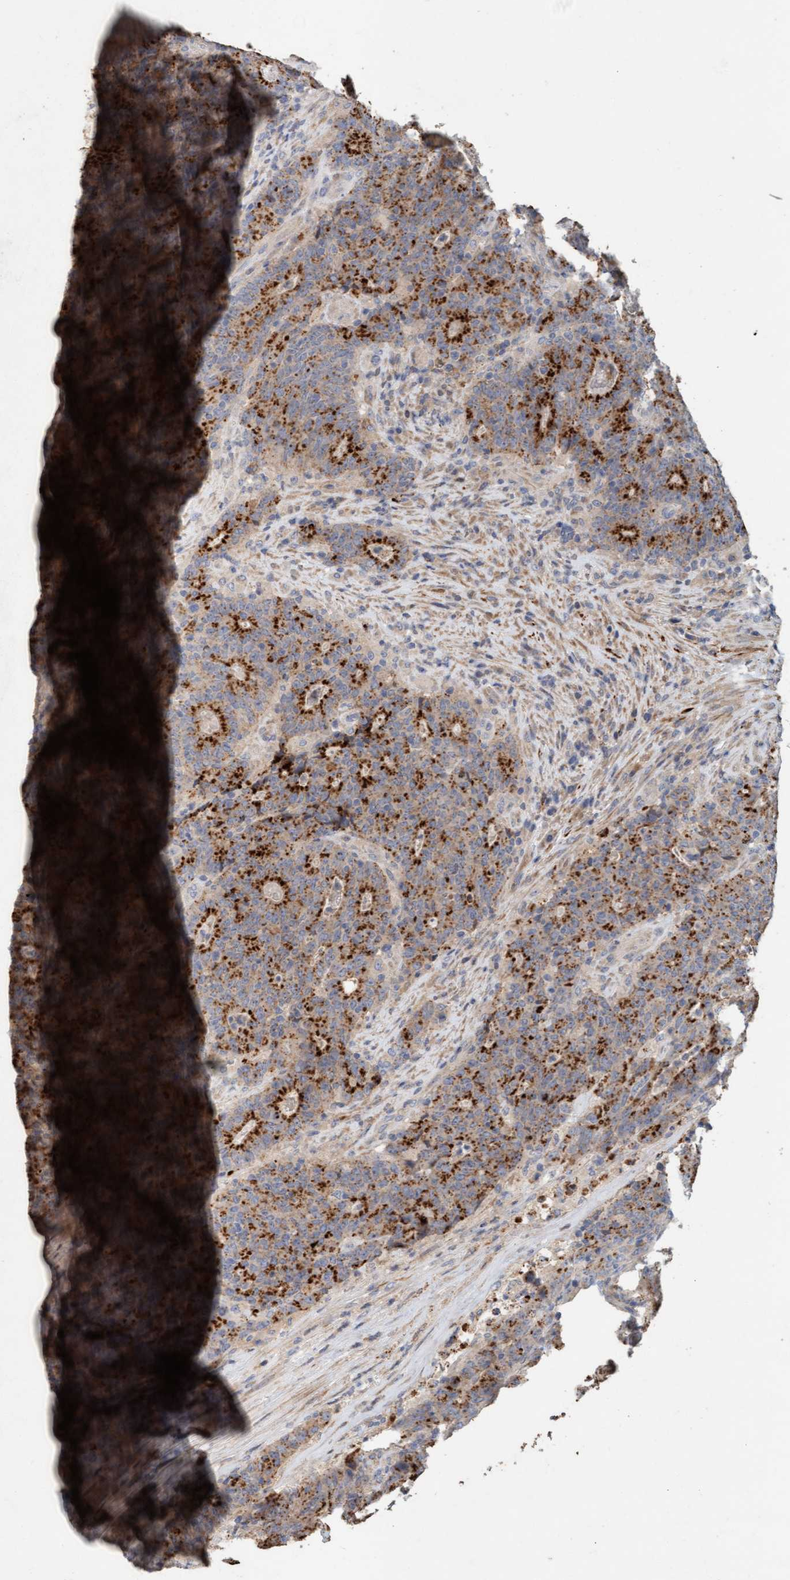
{"staining": {"intensity": "strong", "quantity": ">75%", "location": "cytoplasmic/membranous"}, "tissue": "colorectal cancer", "cell_type": "Tumor cells", "image_type": "cancer", "snomed": [{"axis": "morphology", "description": "Normal tissue, NOS"}, {"axis": "morphology", "description": "Adenocarcinoma, NOS"}, {"axis": "topography", "description": "Colon"}], "caption": "A micrograph of human adenocarcinoma (colorectal) stained for a protein exhibits strong cytoplasmic/membranous brown staining in tumor cells.", "gene": "LONRF1", "patient": {"sex": "female", "age": 75}}